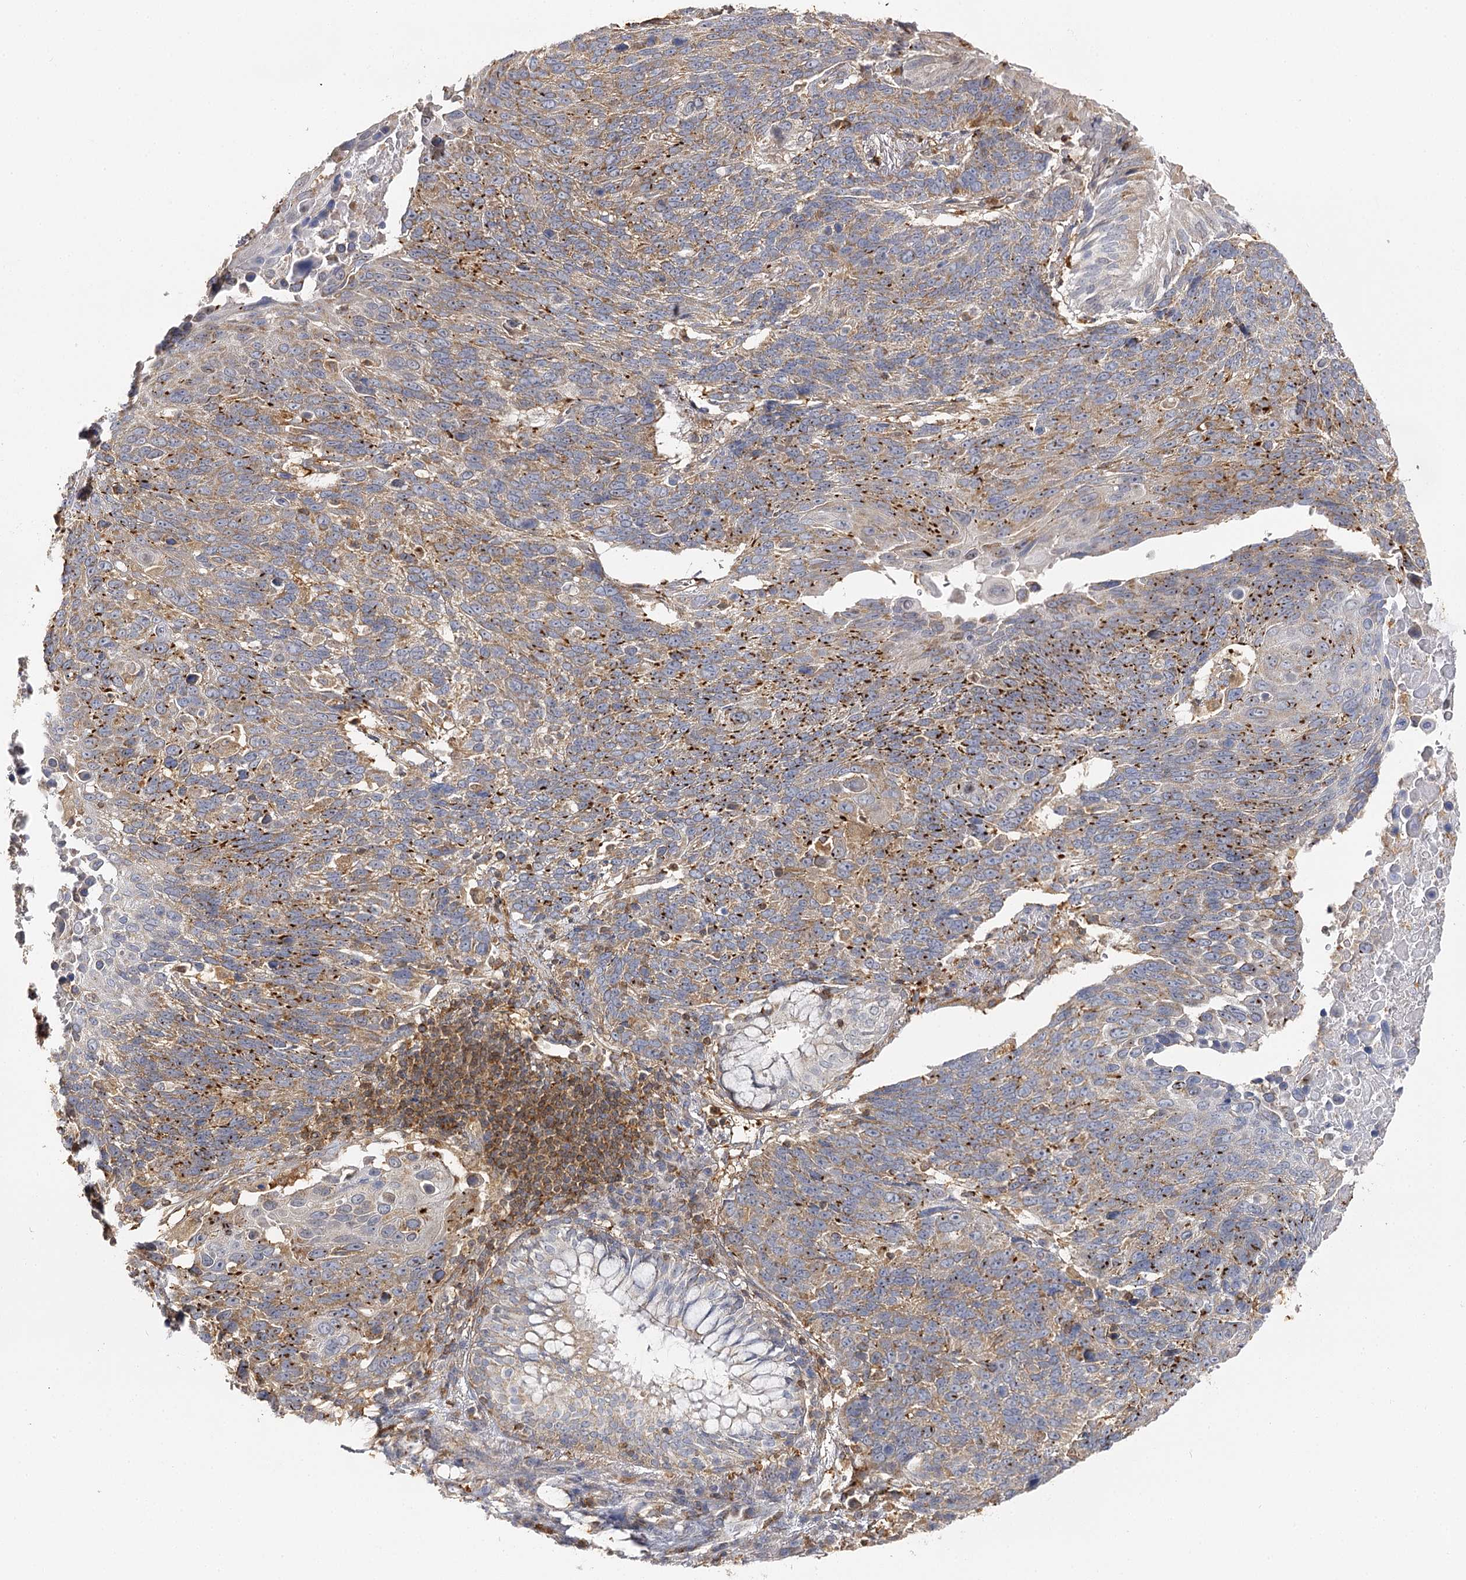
{"staining": {"intensity": "moderate", "quantity": "25%-75%", "location": "cytoplasmic/membranous"}, "tissue": "lung cancer", "cell_type": "Tumor cells", "image_type": "cancer", "snomed": [{"axis": "morphology", "description": "Squamous cell carcinoma, NOS"}, {"axis": "topography", "description": "Lung"}], "caption": "Moderate cytoplasmic/membranous protein expression is present in about 25%-75% of tumor cells in squamous cell carcinoma (lung).", "gene": "SEC24B", "patient": {"sex": "male", "age": 66}}